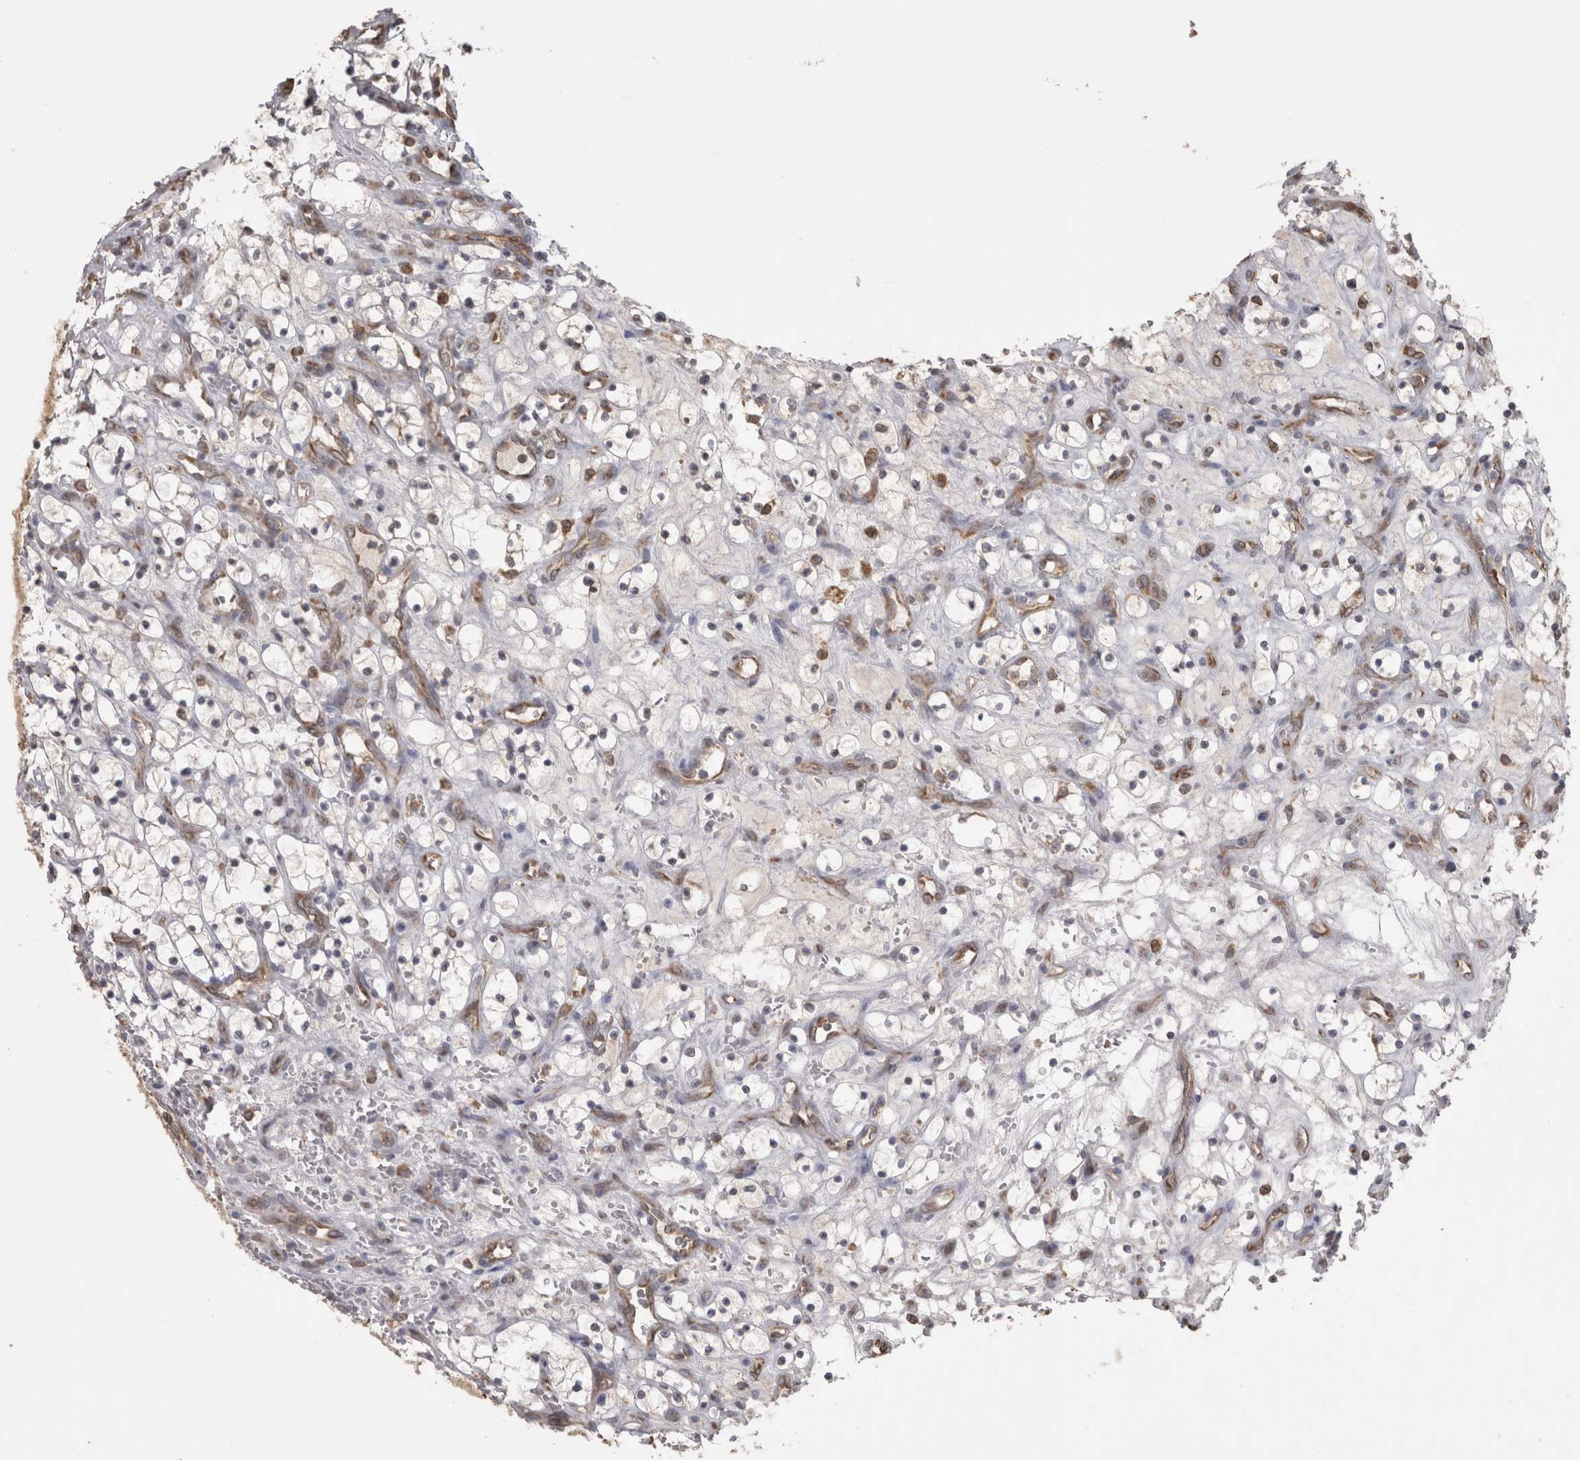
{"staining": {"intensity": "negative", "quantity": "none", "location": "none"}, "tissue": "renal cancer", "cell_type": "Tumor cells", "image_type": "cancer", "snomed": [{"axis": "morphology", "description": "Adenocarcinoma, NOS"}, {"axis": "topography", "description": "Kidney"}], "caption": "Human renal adenocarcinoma stained for a protein using immunohistochemistry shows no expression in tumor cells.", "gene": "PON2", "patient": {"sex": "female", "age": 69}}